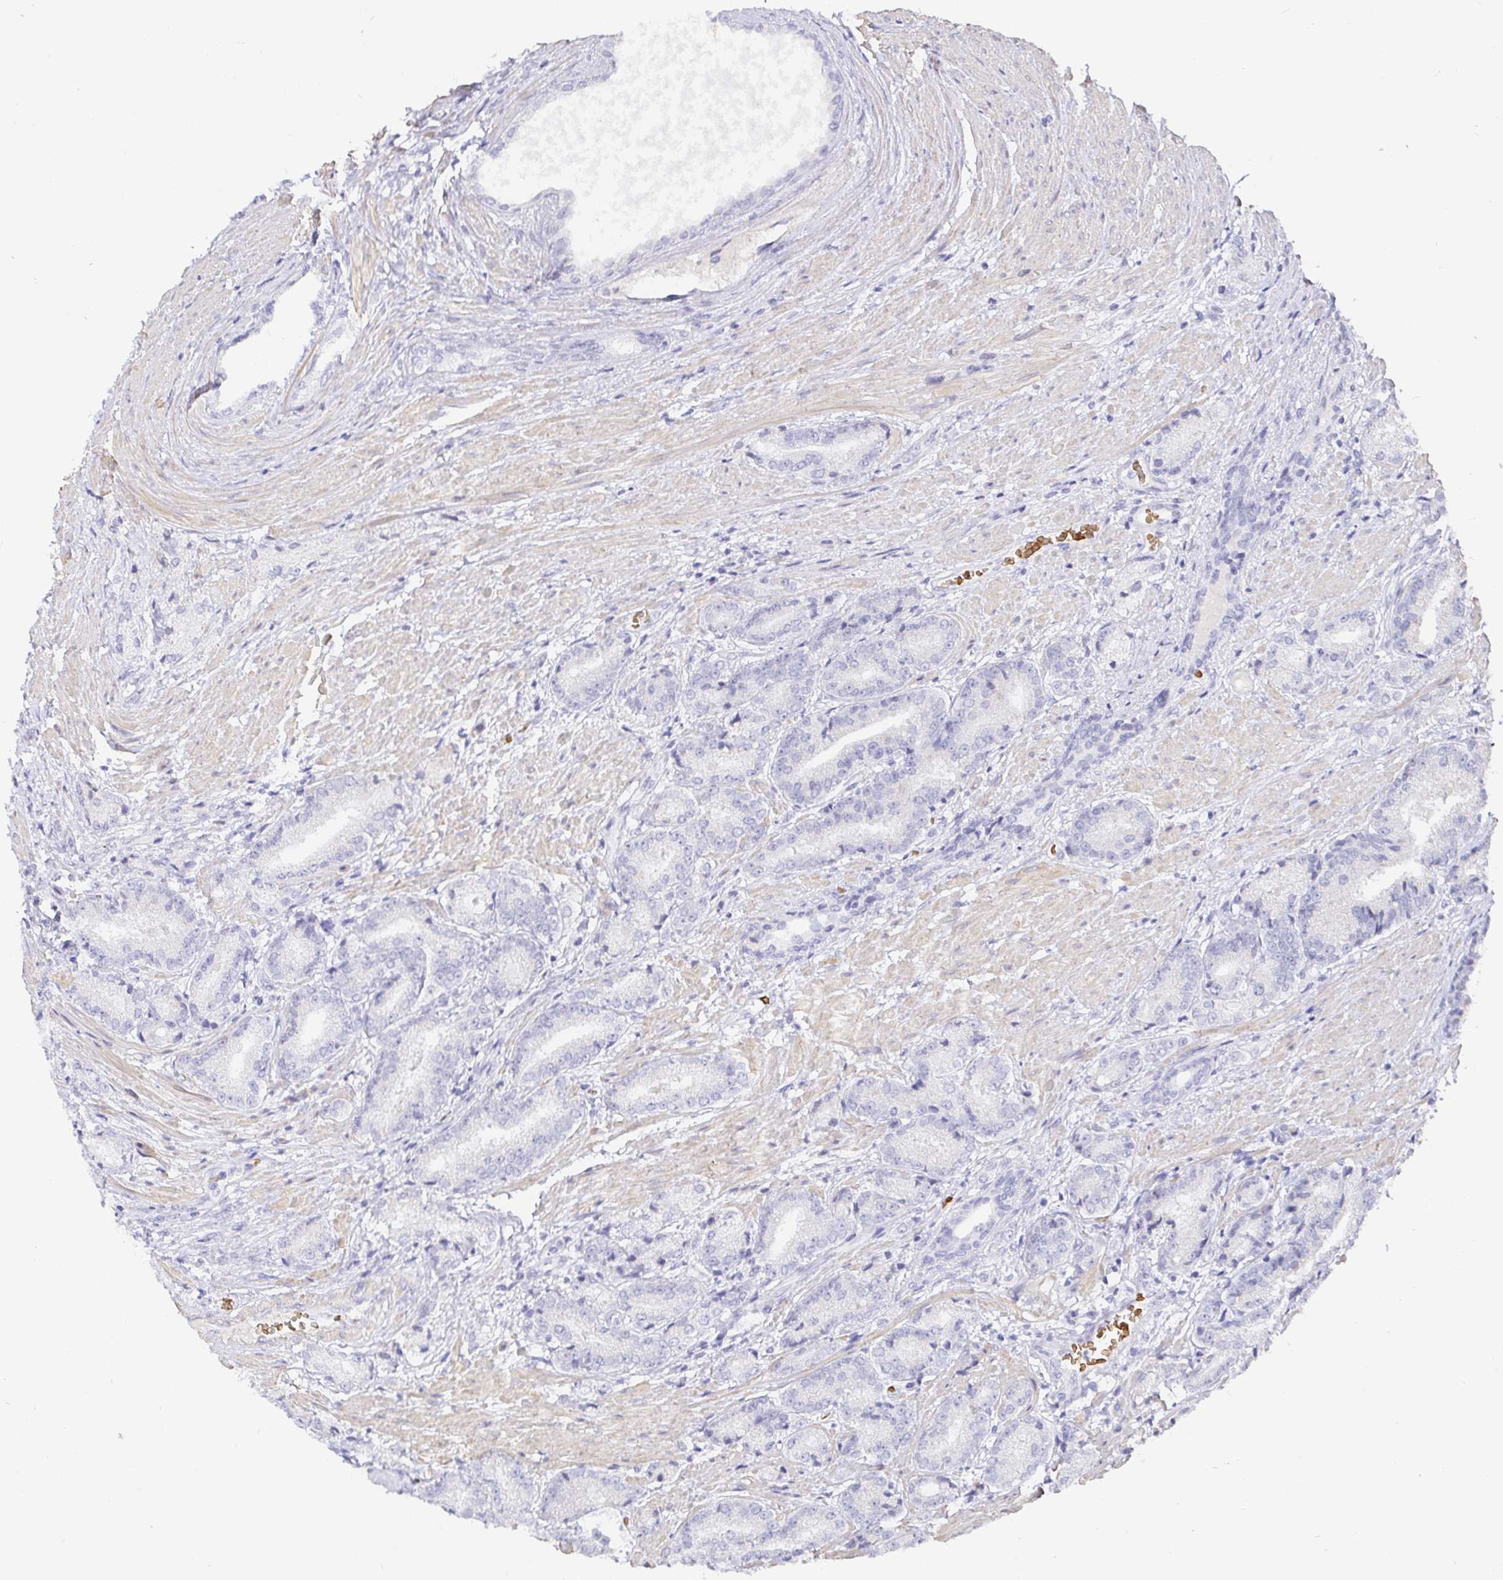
{"staining": {"intensity": "negative", "quantity": "none", "location": "none"}, "tissue": "prostate cancer", "cell_type": "Tumor cells", "image_type": "cancer", "snomed": [{"axis": "morphology", "description": "Adenocarcinoma, High grade"}, {"axis": "topography", "description": "Prostate and seminal vesicle, NOS"}], "caption": "This is an immunohistochemistry image of human prostate cancer. There is no staining in tumor cells.", "gene": "FGF21", "patient": {"sex": "male", "age": 61}}